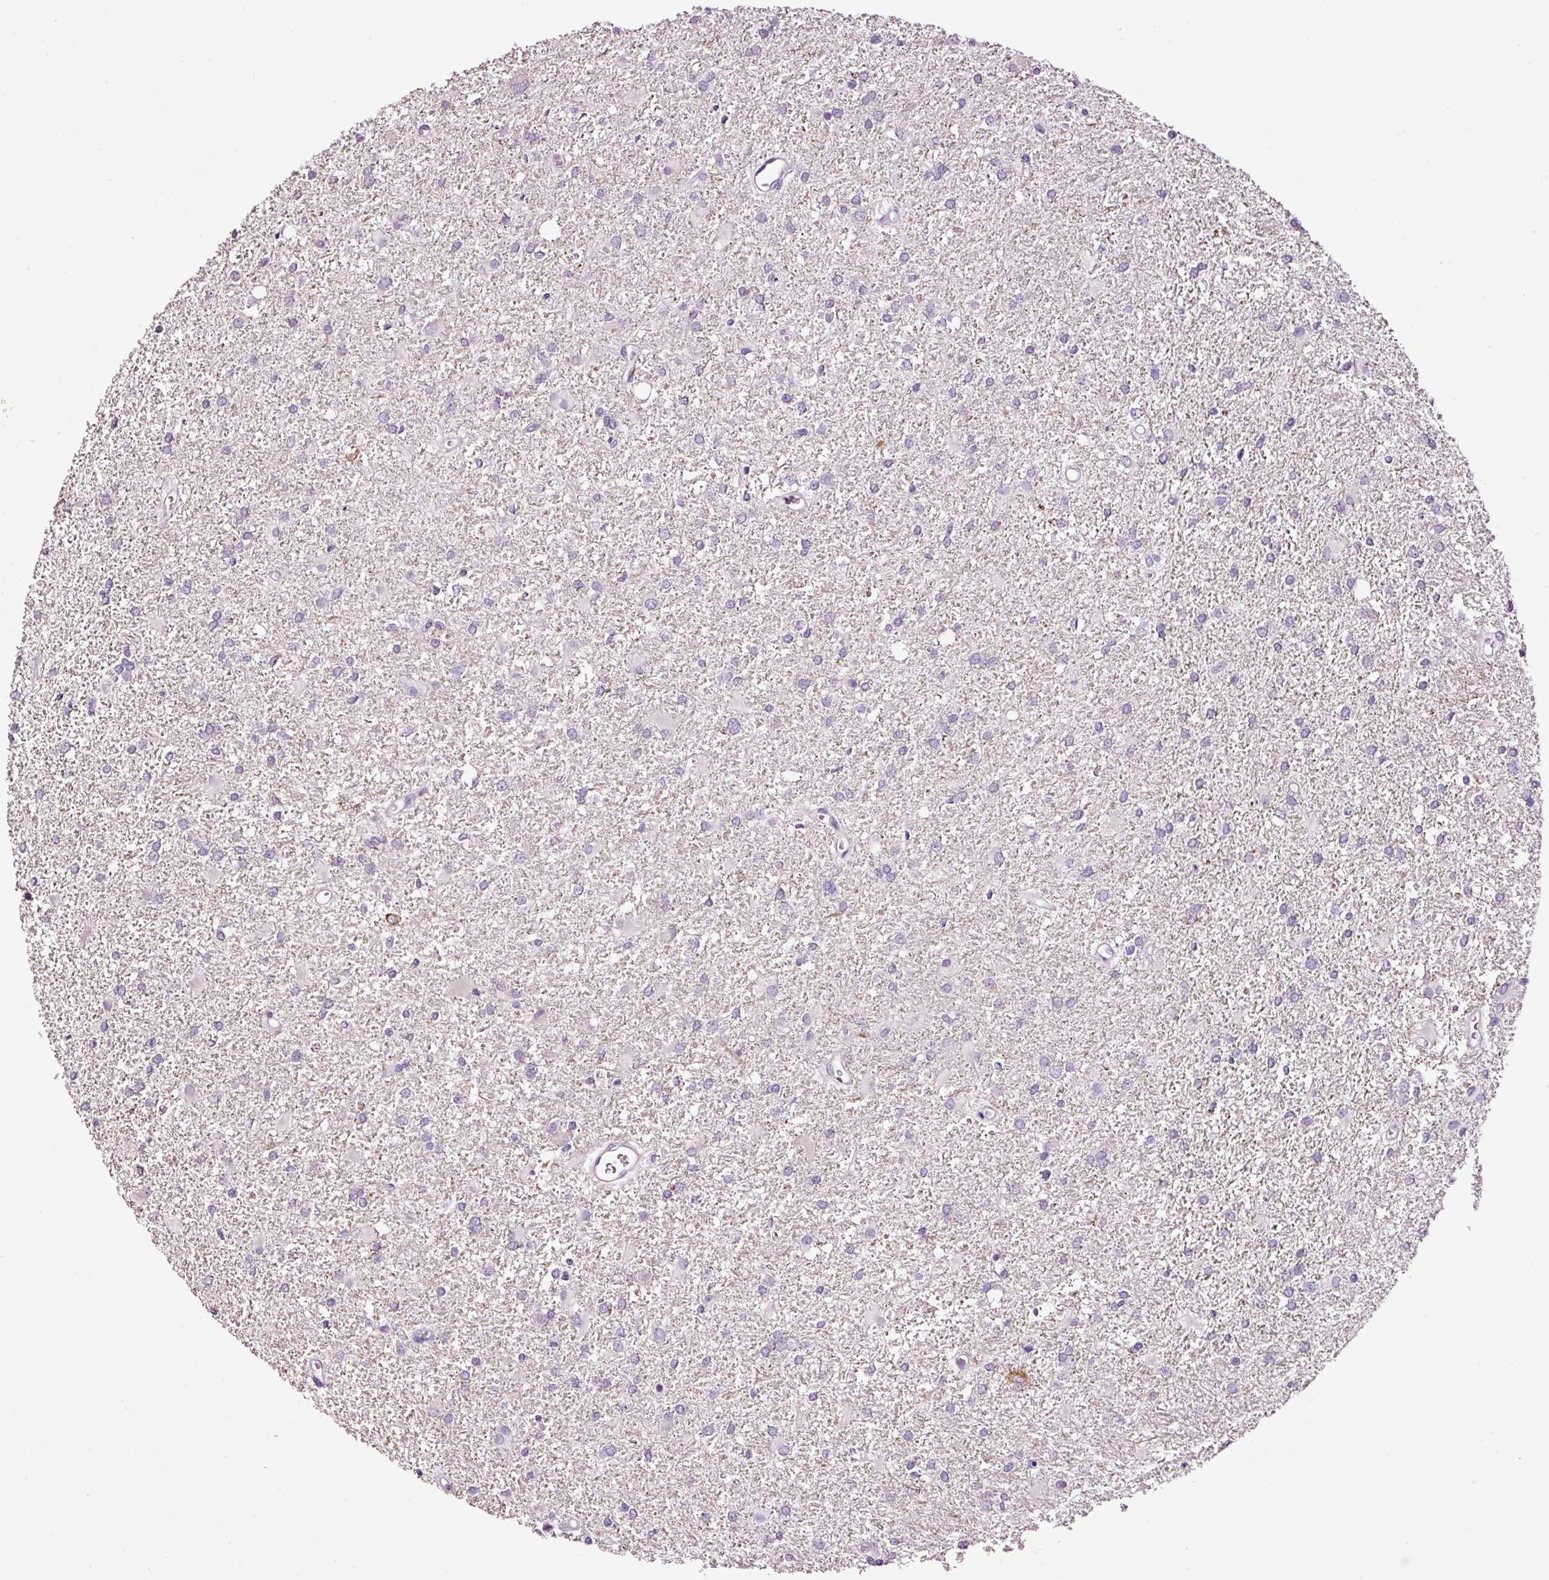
{"staining": {"intensity": "negative", "quantity": "none", "location": "none"}, "tissue": "glioma", "cell_type": "Tumor cells", "image_type": "cancer", "snomed": [{"axis": "morphology", "description": "Glioma, malignant, High grade"}, {"axis": "topography", "description": "Brain"}], "caption": "Tumor cells show no significant positivity in glioma.", "gene": "PAM", "patient": {"sex": "female", "age": 50}}